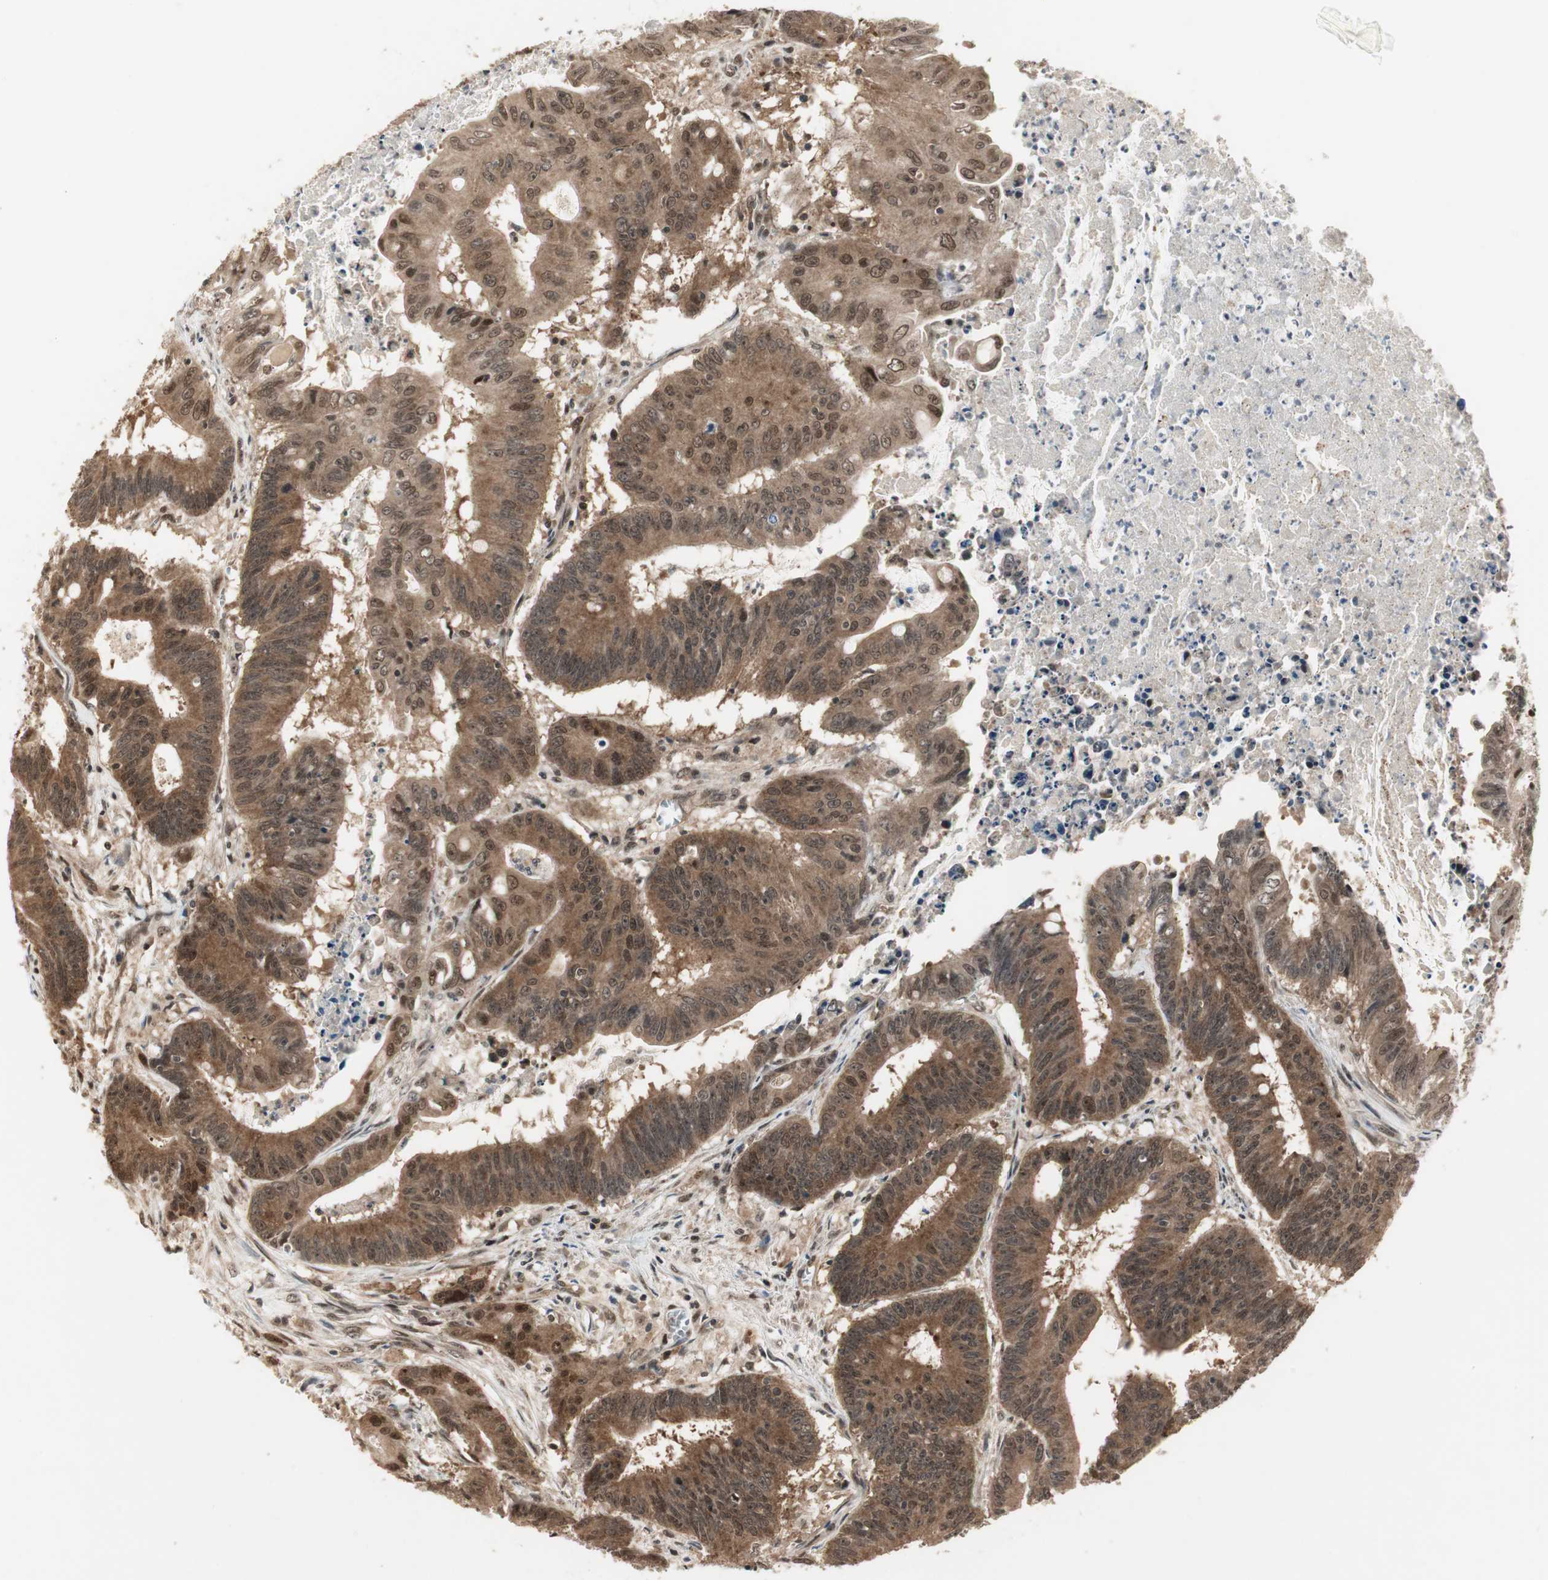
{"staining": {"intensity": "strong", "quantity": ">75%", "location": "cytoplasmic/membranous,nuclear"}, "tissue": "colorectal cancer", "cell_type": "Tumor cells", "image_type": "cancer", "snomed": [{"axis": "morphology", "description": "Adenocarcinoma, NOS"}, {"axis": "topography", "description": "Colon"}], "caption": "Immunohistochemical staining of colorectal adenocarcinoma exhibits strong cytoplasmic/membranous and nuclear protein positivity in about >75% of tumor cells.", "gene": "CSNK2B", "patient": {"sex": "male", "age": 45}}